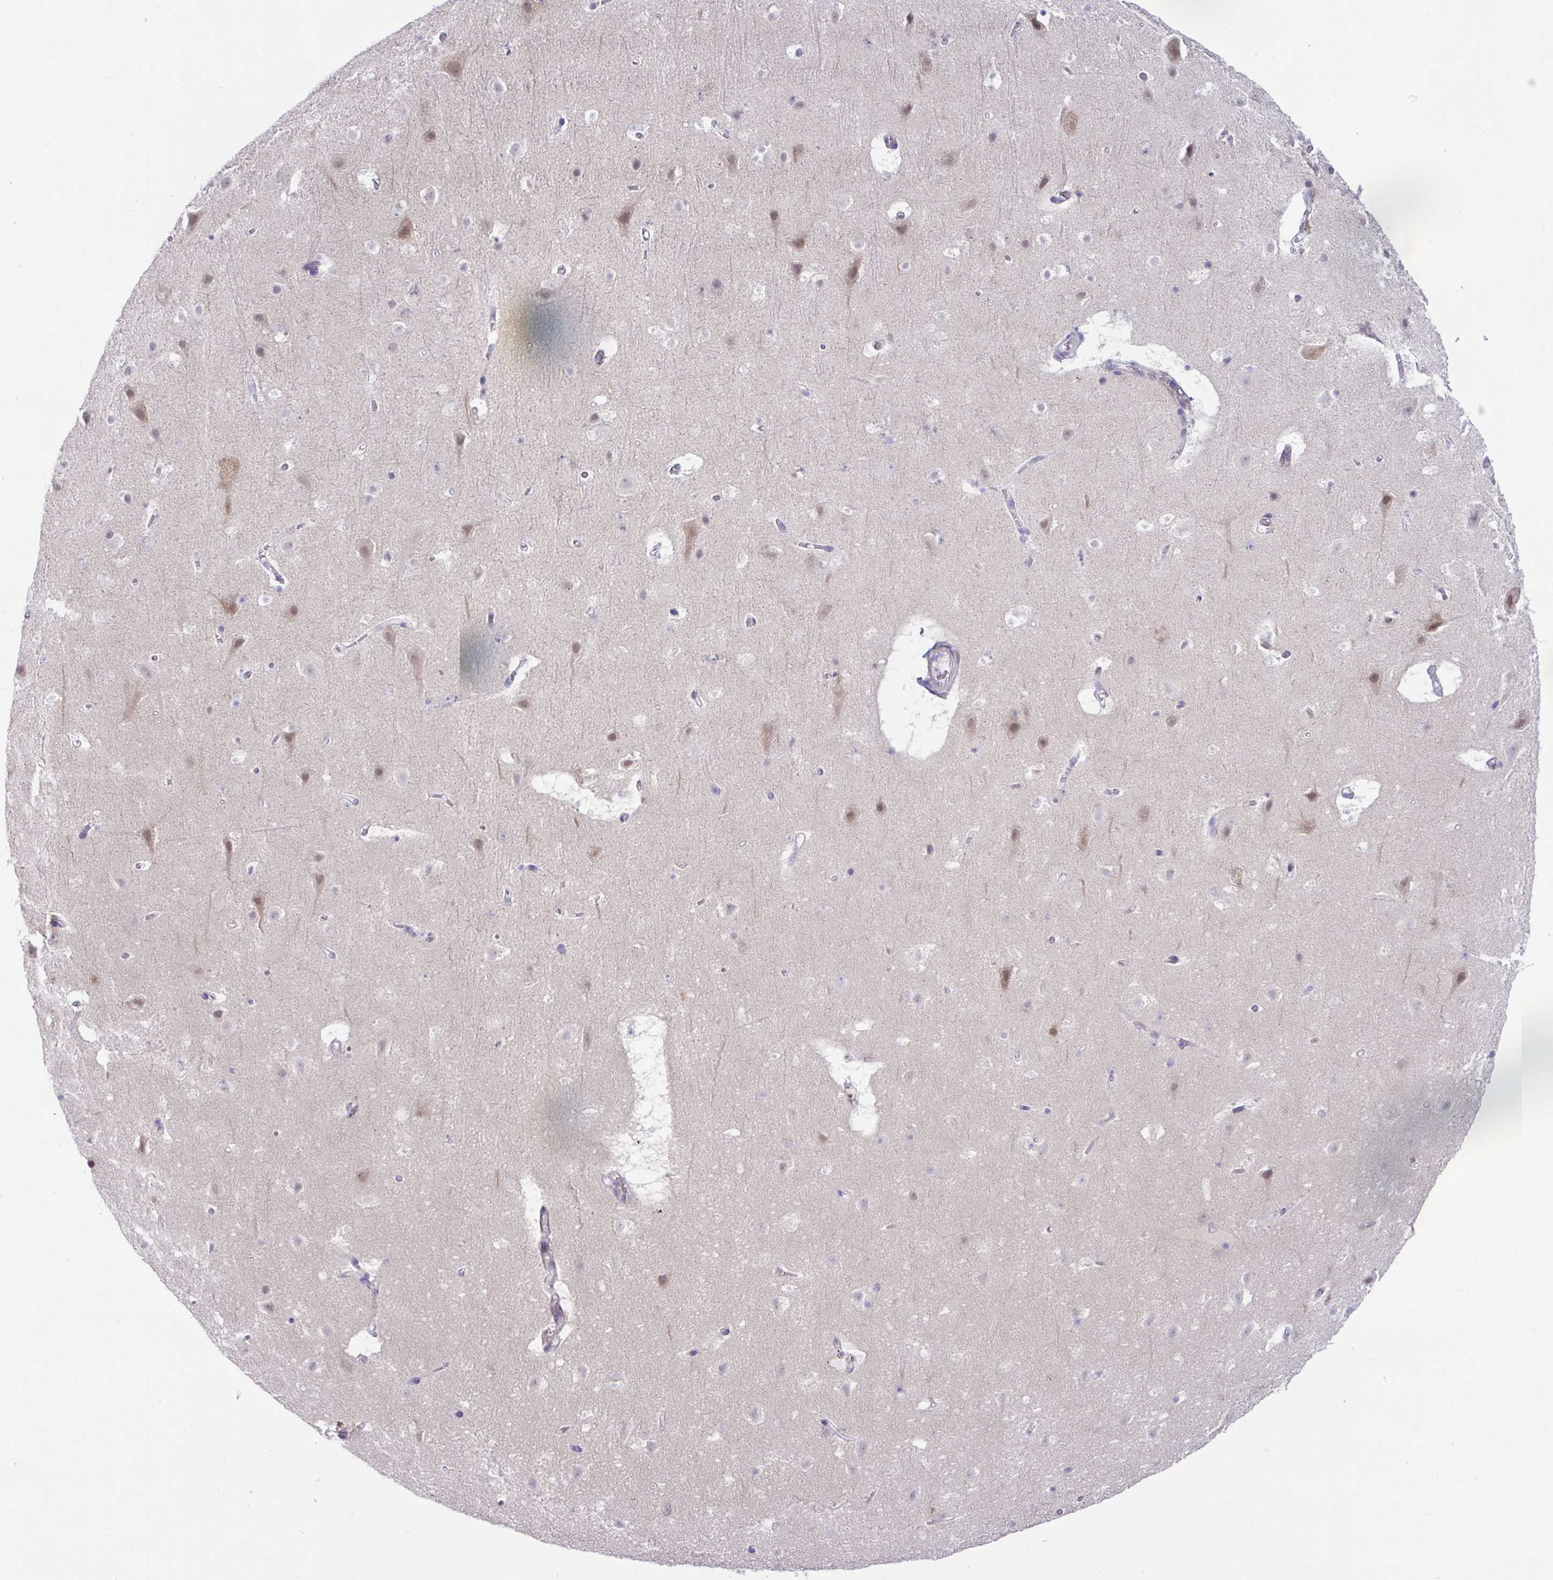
{"staining": {"intensity": "negative", "quantity": "none", "location": "none"}, "tissue": "cerebral cortex", "cell_type": "Endothelial cells", "image_type": "normal", "snomed": [{"axis": "morphology", "description": "Normal tissue, NOS"}, {"axis": "topography", "description": "Cerebral cortex"}], "caption": "Immunohistochemical staining of normal human cerebral cortex shows no significant expression in endothelial cells.", "gene": "USP35", "patient": {"sex": "female", "age": 42}}